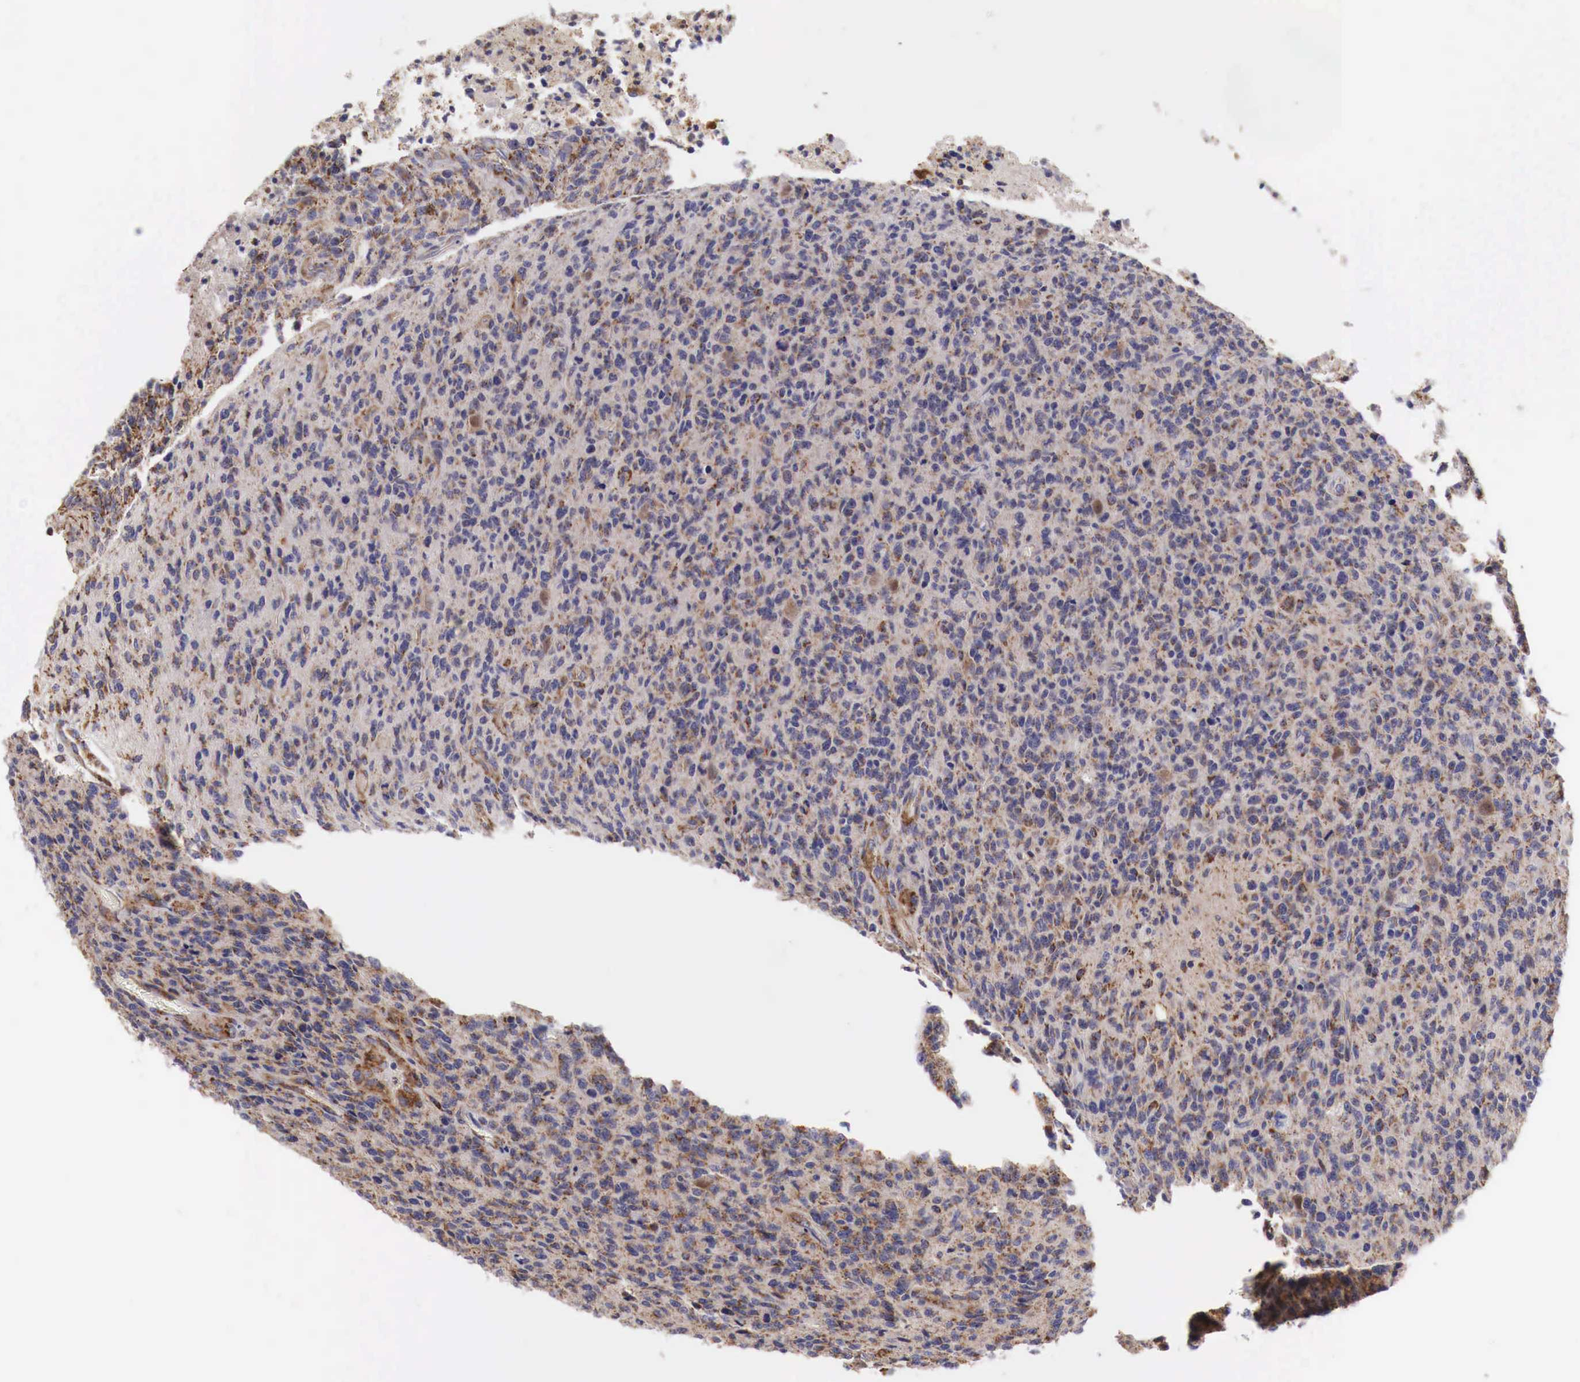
{"staining": {"intensity": "weak", "quantity": ">75%", "location": "cytoplasmic/membranous"}, "tissue": "glioma", "cell_type": "Tumor cells", "image_type": "cancer", "snomed": [{"axis": "morphology", "description": "Glioma, malignant, High grade"}, {"axis": "topography", "description": "Brain"}], "caption": "Protein staining reveals weak cytoplasmic/membranous expression in about >75% of tumor cells in high-grade glioma (malignant). Immunohistochemistry stains the protein in brown and the nuclei are stained blue.", "gene": "XPNPEP3", "patient": {"sex": "male", "age": 36}}